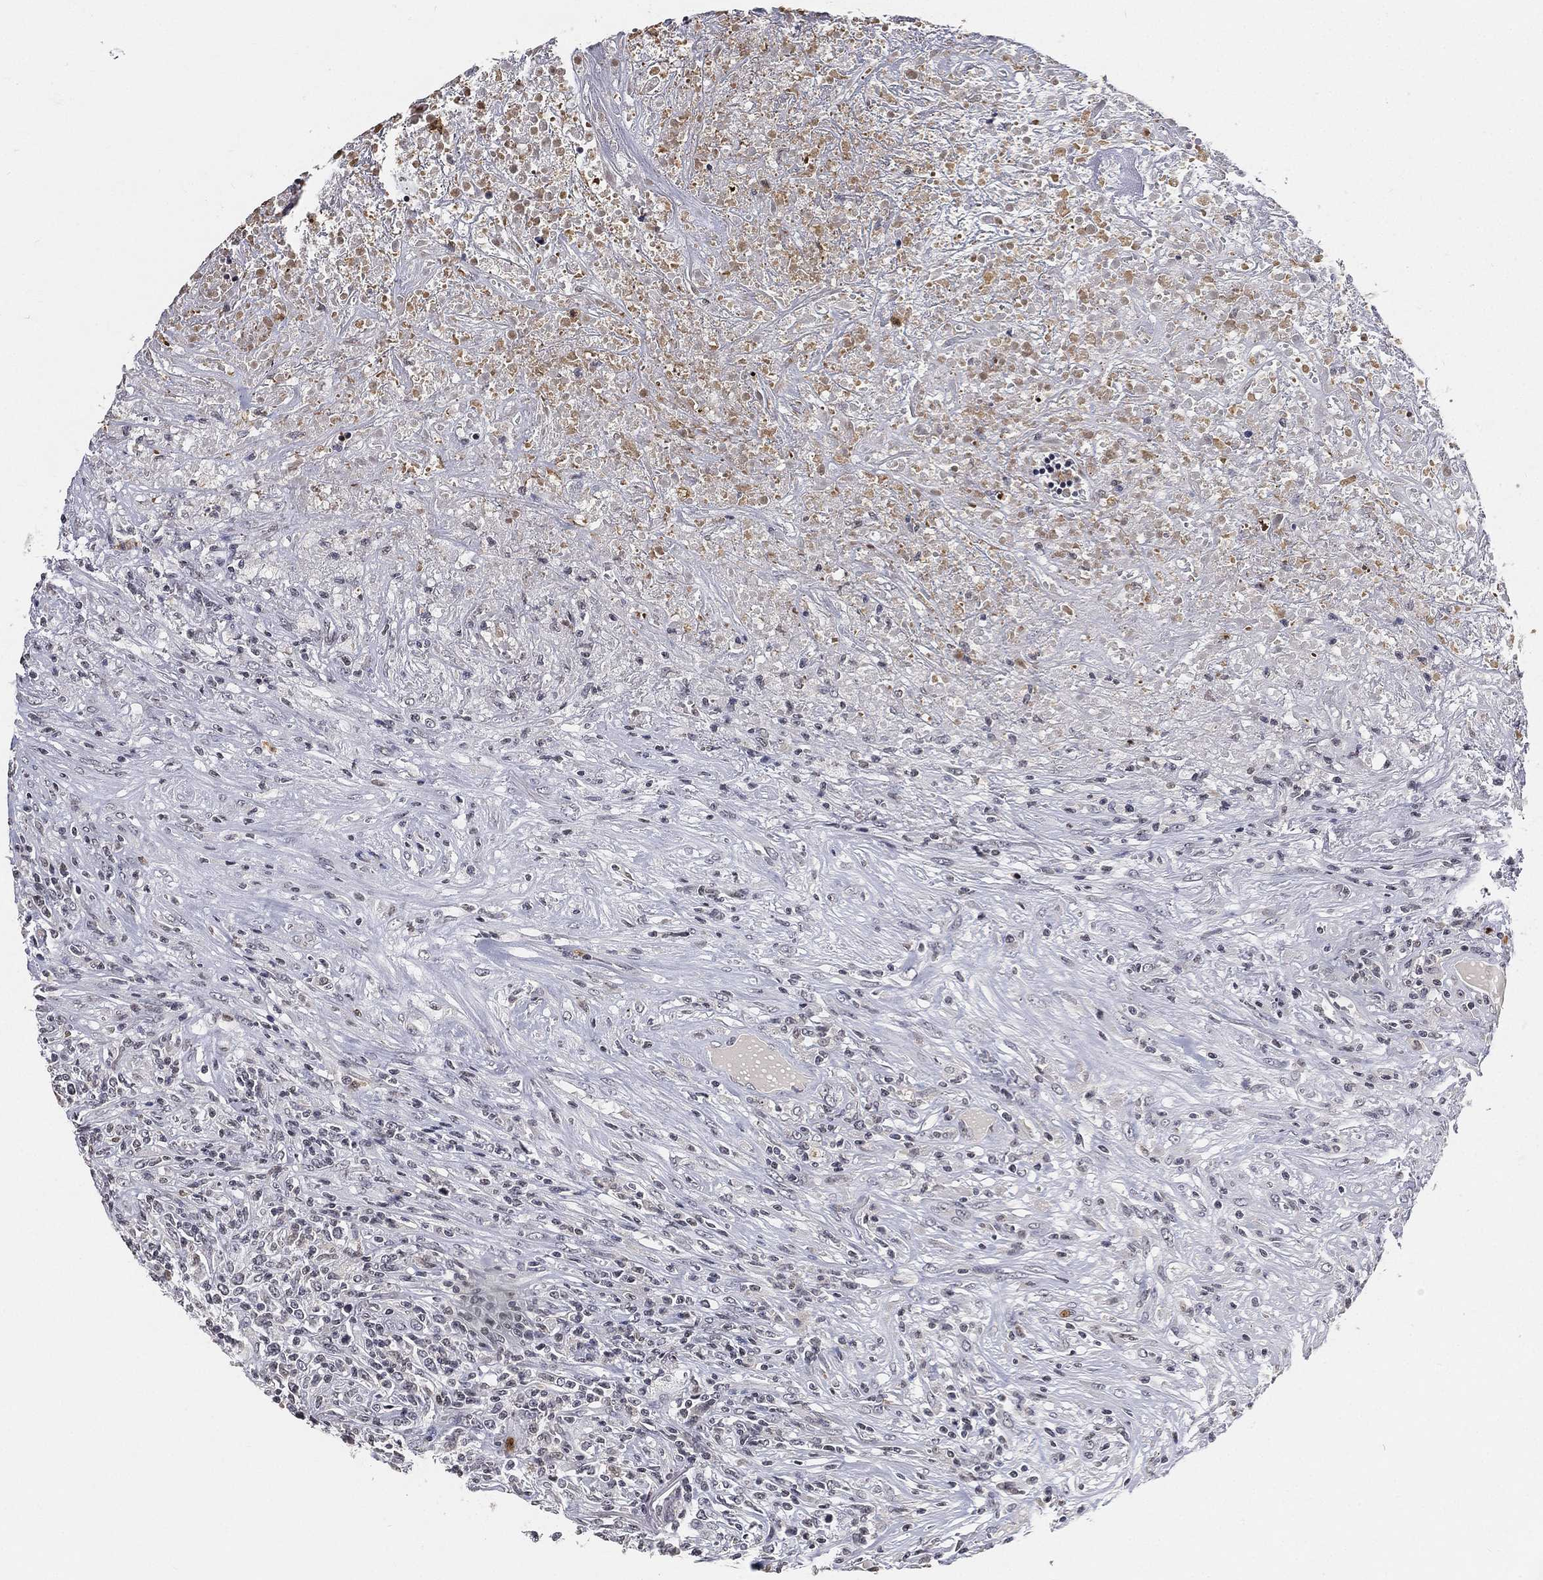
{"staining": {"intensity": "negative", "quantity": "none", "location": "none"}, "tissue": "lymphoma", "cell_type": "Tumor cells", "image_type": "cancer", "snomed": [{"axis": "morphology", "description": "Malignant lymphoma, non-Hodgkin's type, High grade"}, {"axis": "topography", "description": "Lung"}], "caption": "DAB (3,3'-diaminobenzidine) immunohistochemical staining of human malignant lymphoma, non-Hodgkin's type (high-grade) shows no significant staining in tumor cells. (DAB immunohistochemistry (IHC) visualized using brightfield microscopy, high magnification).", "gene": "ARG1", "patient": {"sex": "male", "age": 79}}